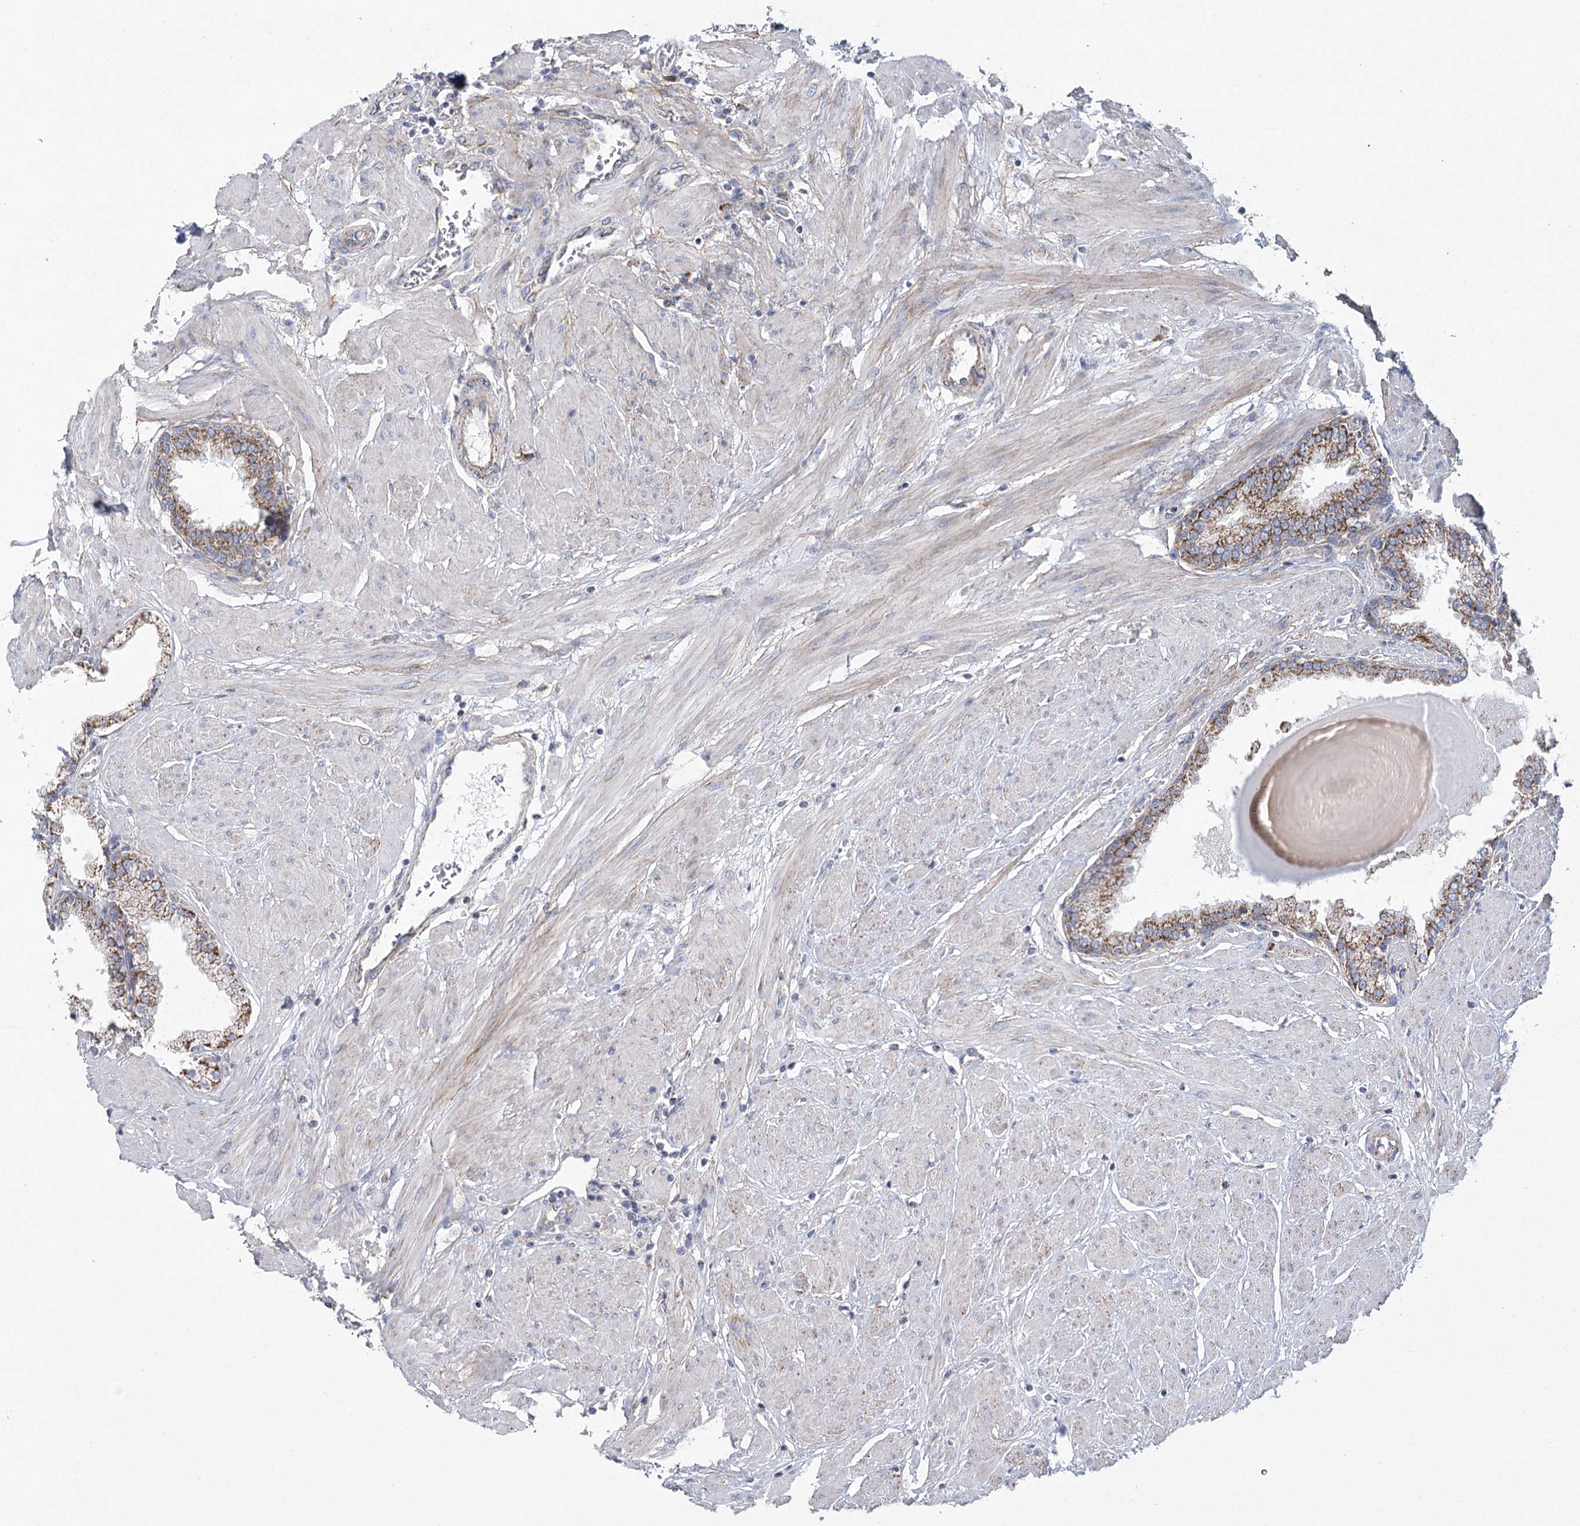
{"staining": {"intensity": "moderate", "quantity": ">75%", "location": "cytoplasmic/membranous"}, "tissue": "prostate", "cell_type": "Glandular cells", "image_type": "normal", "snomed": [{"axis": "morphology", "description": "Normal tissue, NOS"}, {"axis": "topography", "description": "Prostate"}], "caption": "High-magnification brightfield microscopy of normal prostate stained with DAB (3,3'-diaminobenzidine) (brown) and counterstained with hematoxylin (blue). glandular cells exhibit moderate cytoplasmic/membranous positivity is identified in approximately>75% of cells. (DAB IHC, brown staining for protein, blue staining for nuclei).", "gene": "SNX7", "patient": {"sex": "male", "age": 51}}